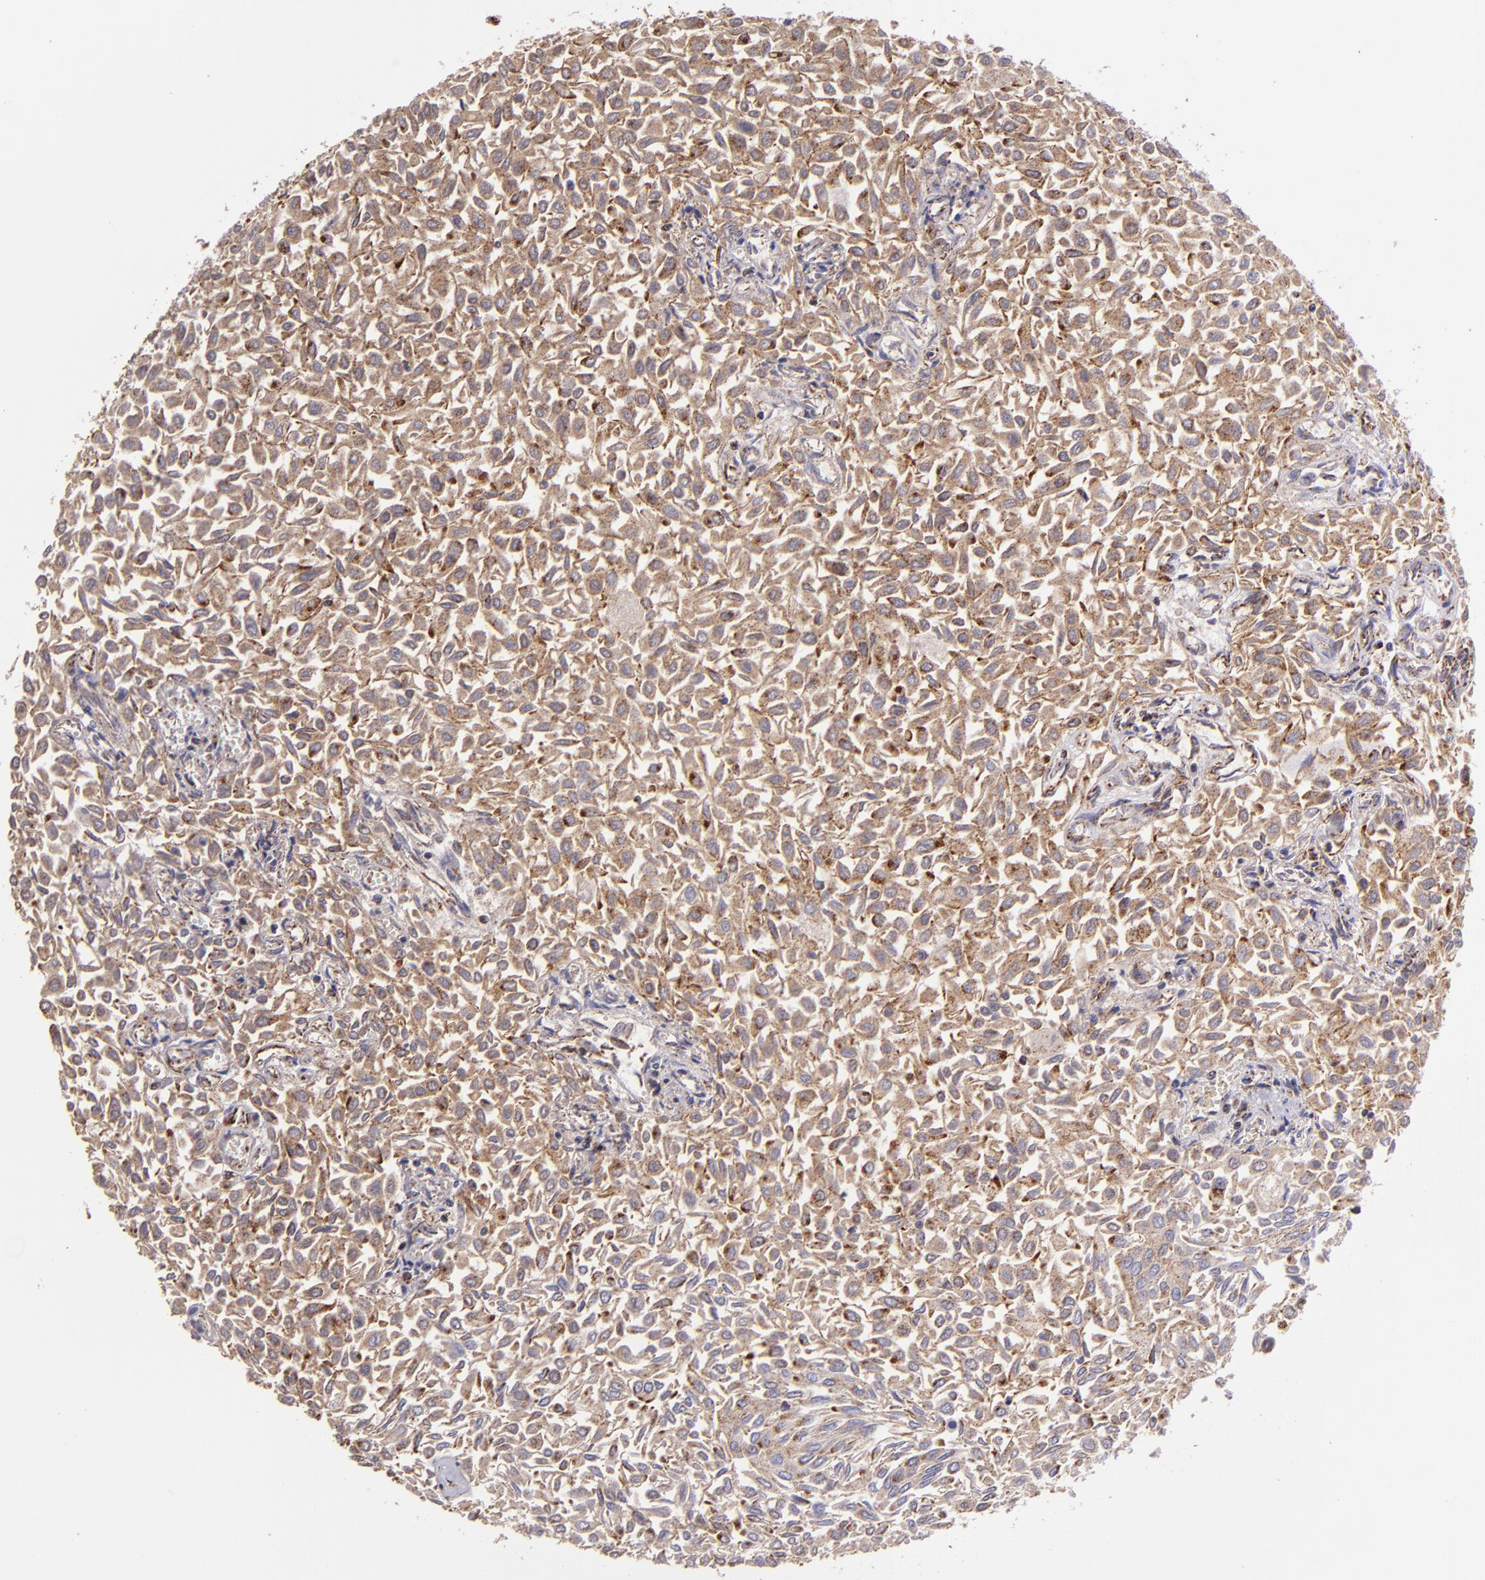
{"staining": {"intensity": "moderate", "quantity": ">75%", "location": "cytoplasmic/membranous"}, "tissue": "urothelial cancer", "cell_type": "Tumor cells", "image_type": "cancer", "snomed": [{"axis": "morphology", "description": "Urothelial carcinoma, Low grade"}, {"axis": "topography", "description": "Urinary bladder"}], "caption": "About >75% of tumor cells in urothelial carcinoma (low-grade) demonstrate moderate cytoplasmic/membranous protein expression as visualized by brown immunohistochemical staining.", "gene": "HSPD1", "patient": {"sex": "male", "age": 64}}